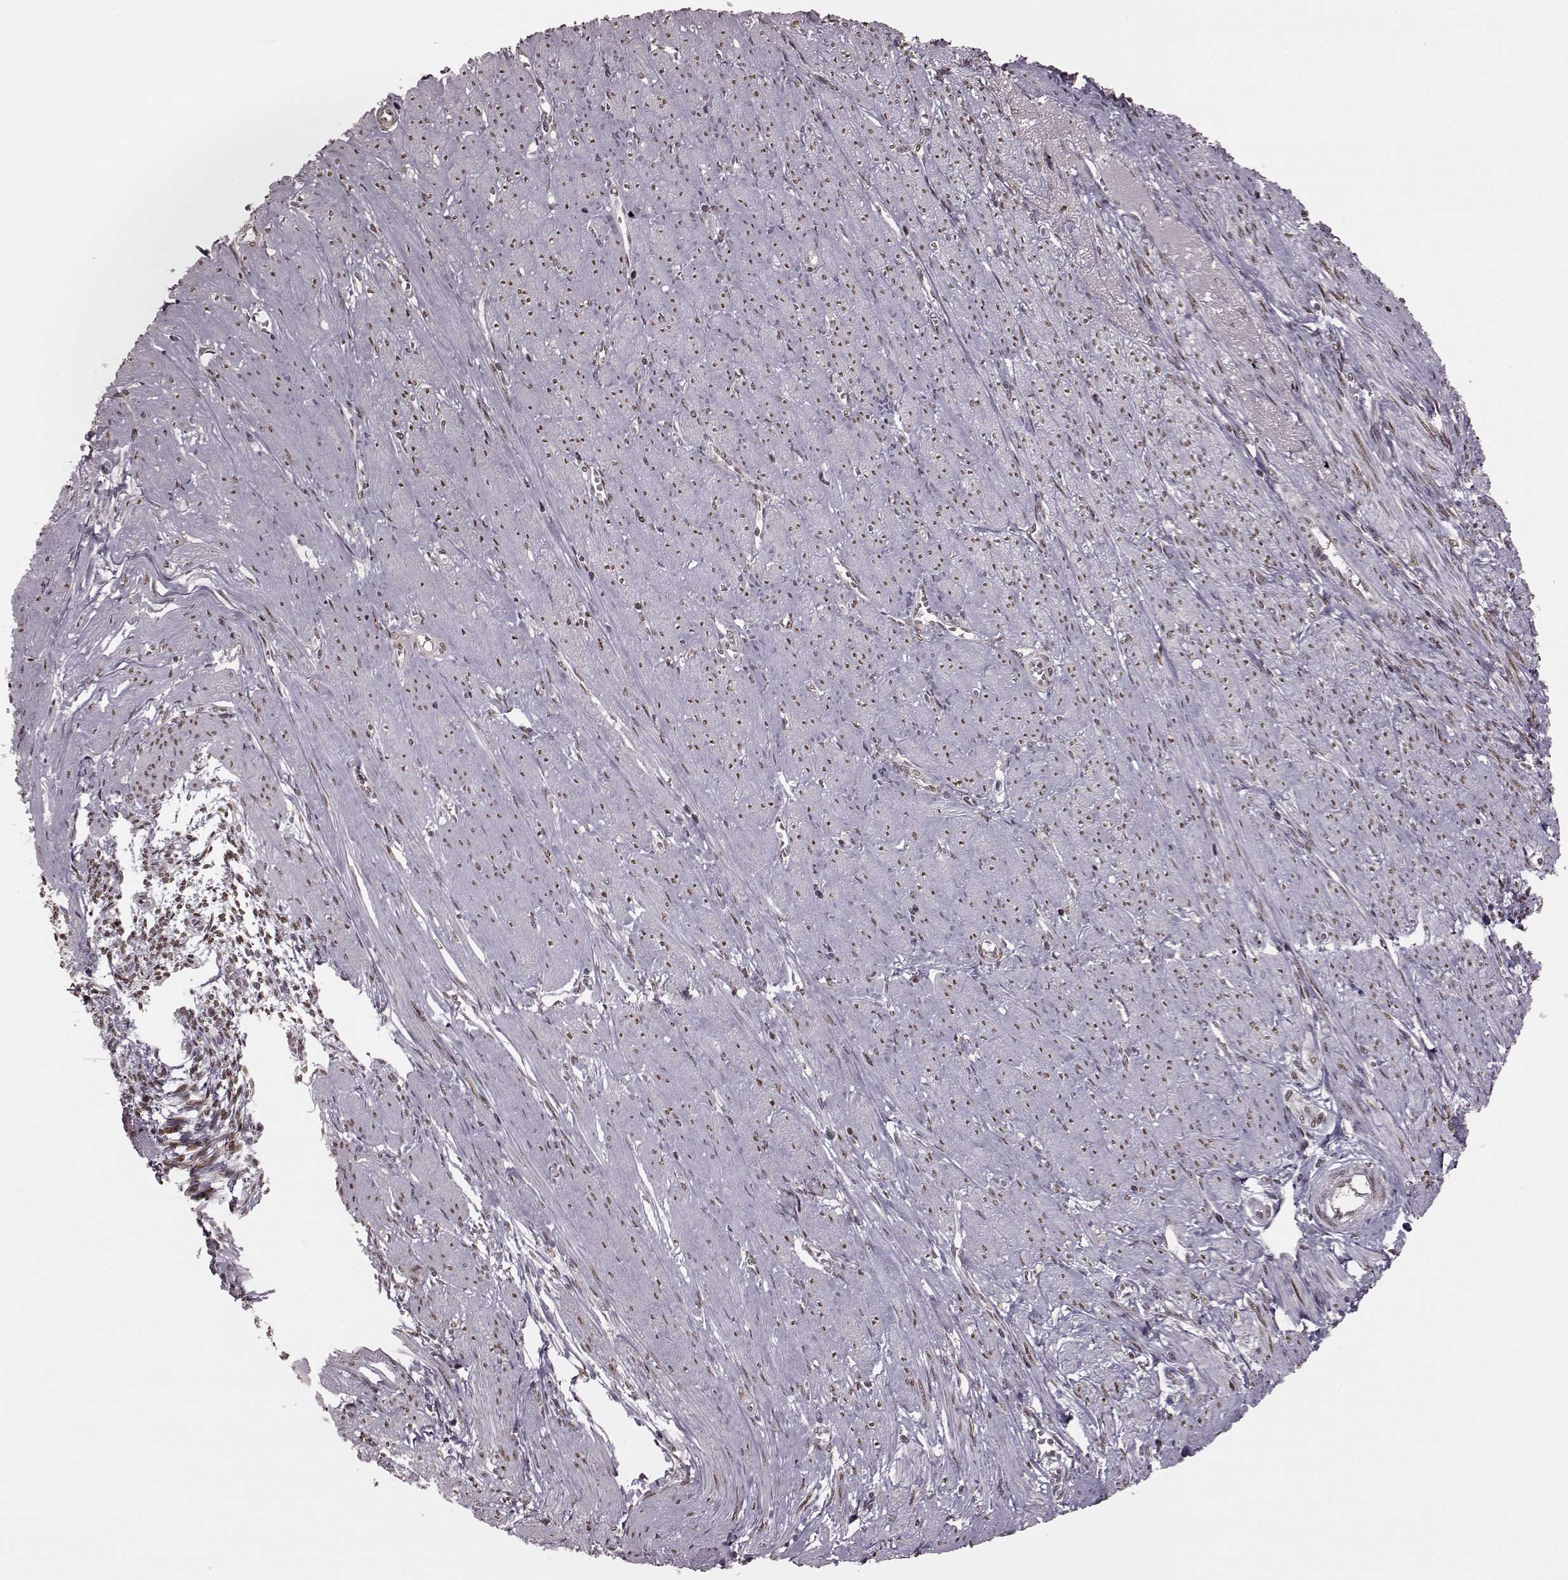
{"staining": {"intensity": "weak", "quantity": ">75%", "location": "nuclear"}, "tissue": "endometrium", "cell_type": "Cells in endometrial stroma", "image_type": "normal", "snomed": [{"axis": "morphology", "description": "Normal tissue, NOS"}, {"axis": "topography", "description": "Endometrium"}], "caption": "Human endometrium stained with a brown dye demonstrates weak nuclear positive staining in about >75% of cells in endometrial stroma.", "gene": "NR2C1", "patient": {"sex": "female", "age": 37}}